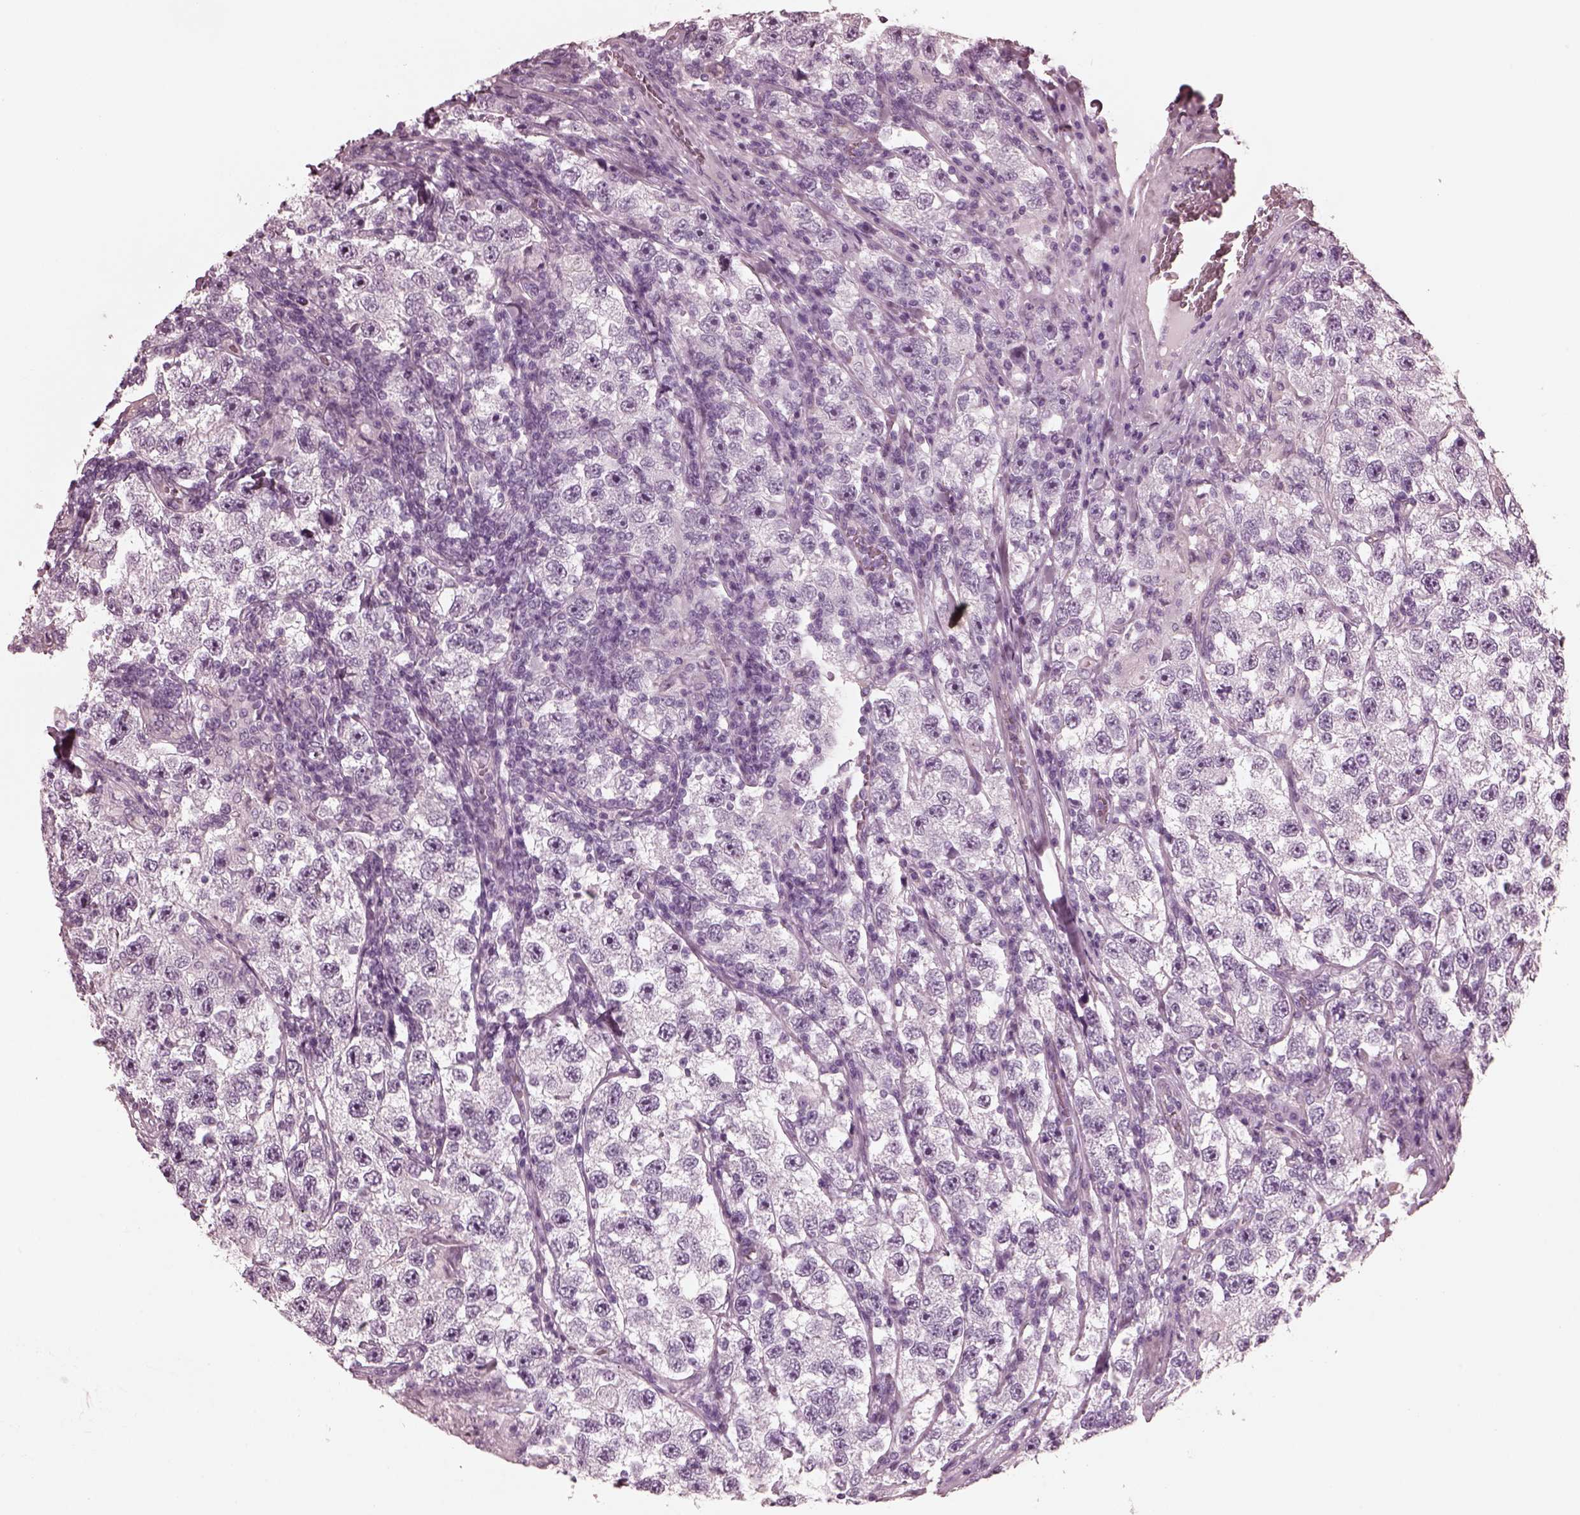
{"staining": {"intensity": "negative", "quantity": "none", "location": "none"}, "tissue": "testis cancer", "cell_type": "Tumor cells", "image_type": "cancer", "snomed": [{"axis": "morphology", "description": "Seminoma, NOS"}, {"axis": "topography", "description": "Testis"}], "caption": "Immunohistochemistry (IHC) micrograph of neoplastic tissue: human seminoma (testis) stained with DAB demonstrates no significant protein staining in tumor cells. The staining was performed using DAB to visualize the protein expression in brown, while the nuclei were stained in blue with hematoxylin (Magnification: 20x).", "gene": "CGA", "patient": {"sex": "male", "age": 26}}